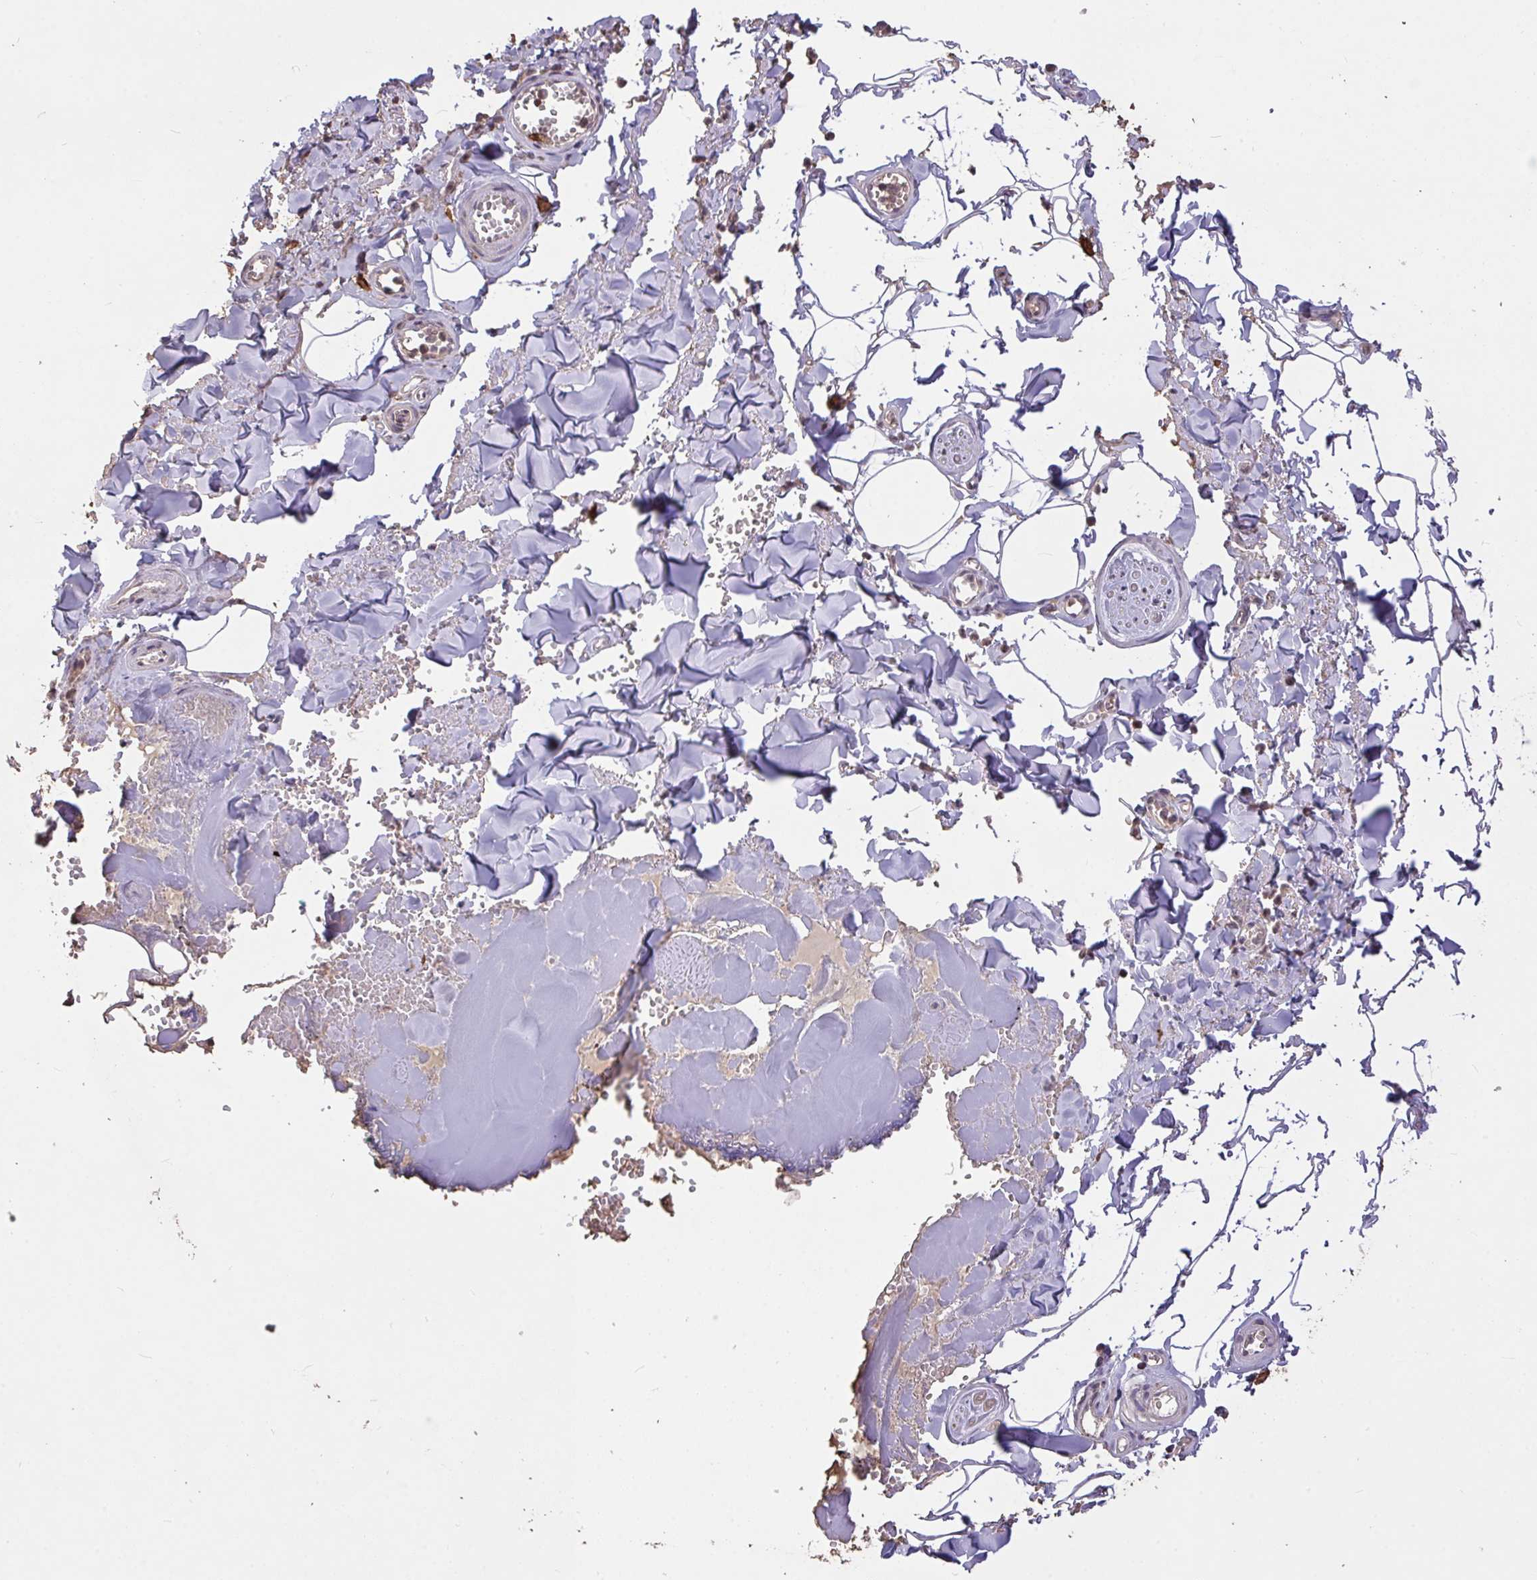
{"staining": {"intensity": "negative", "quantity": "none", "location": "none"}, "tissue": "adipose tissue", "cell_type": "Adipocytes", "image_type": "normal", "snomed": [{"axis": "morphology", "description": "Normal tissue, NOS"}, {"axis": "topography", "description": "Vulva"}, {"axis": "topography", "description": "Peripheral nerve tissue"}], "caption": "A photomicrograph of human adipose tissue is negative for staining in adipocytes. (DAB IHC visualized using brightfield microscopy, high magnification).", "gene": "FCER1A", "patient": {"sex": "female", "age": 66}}